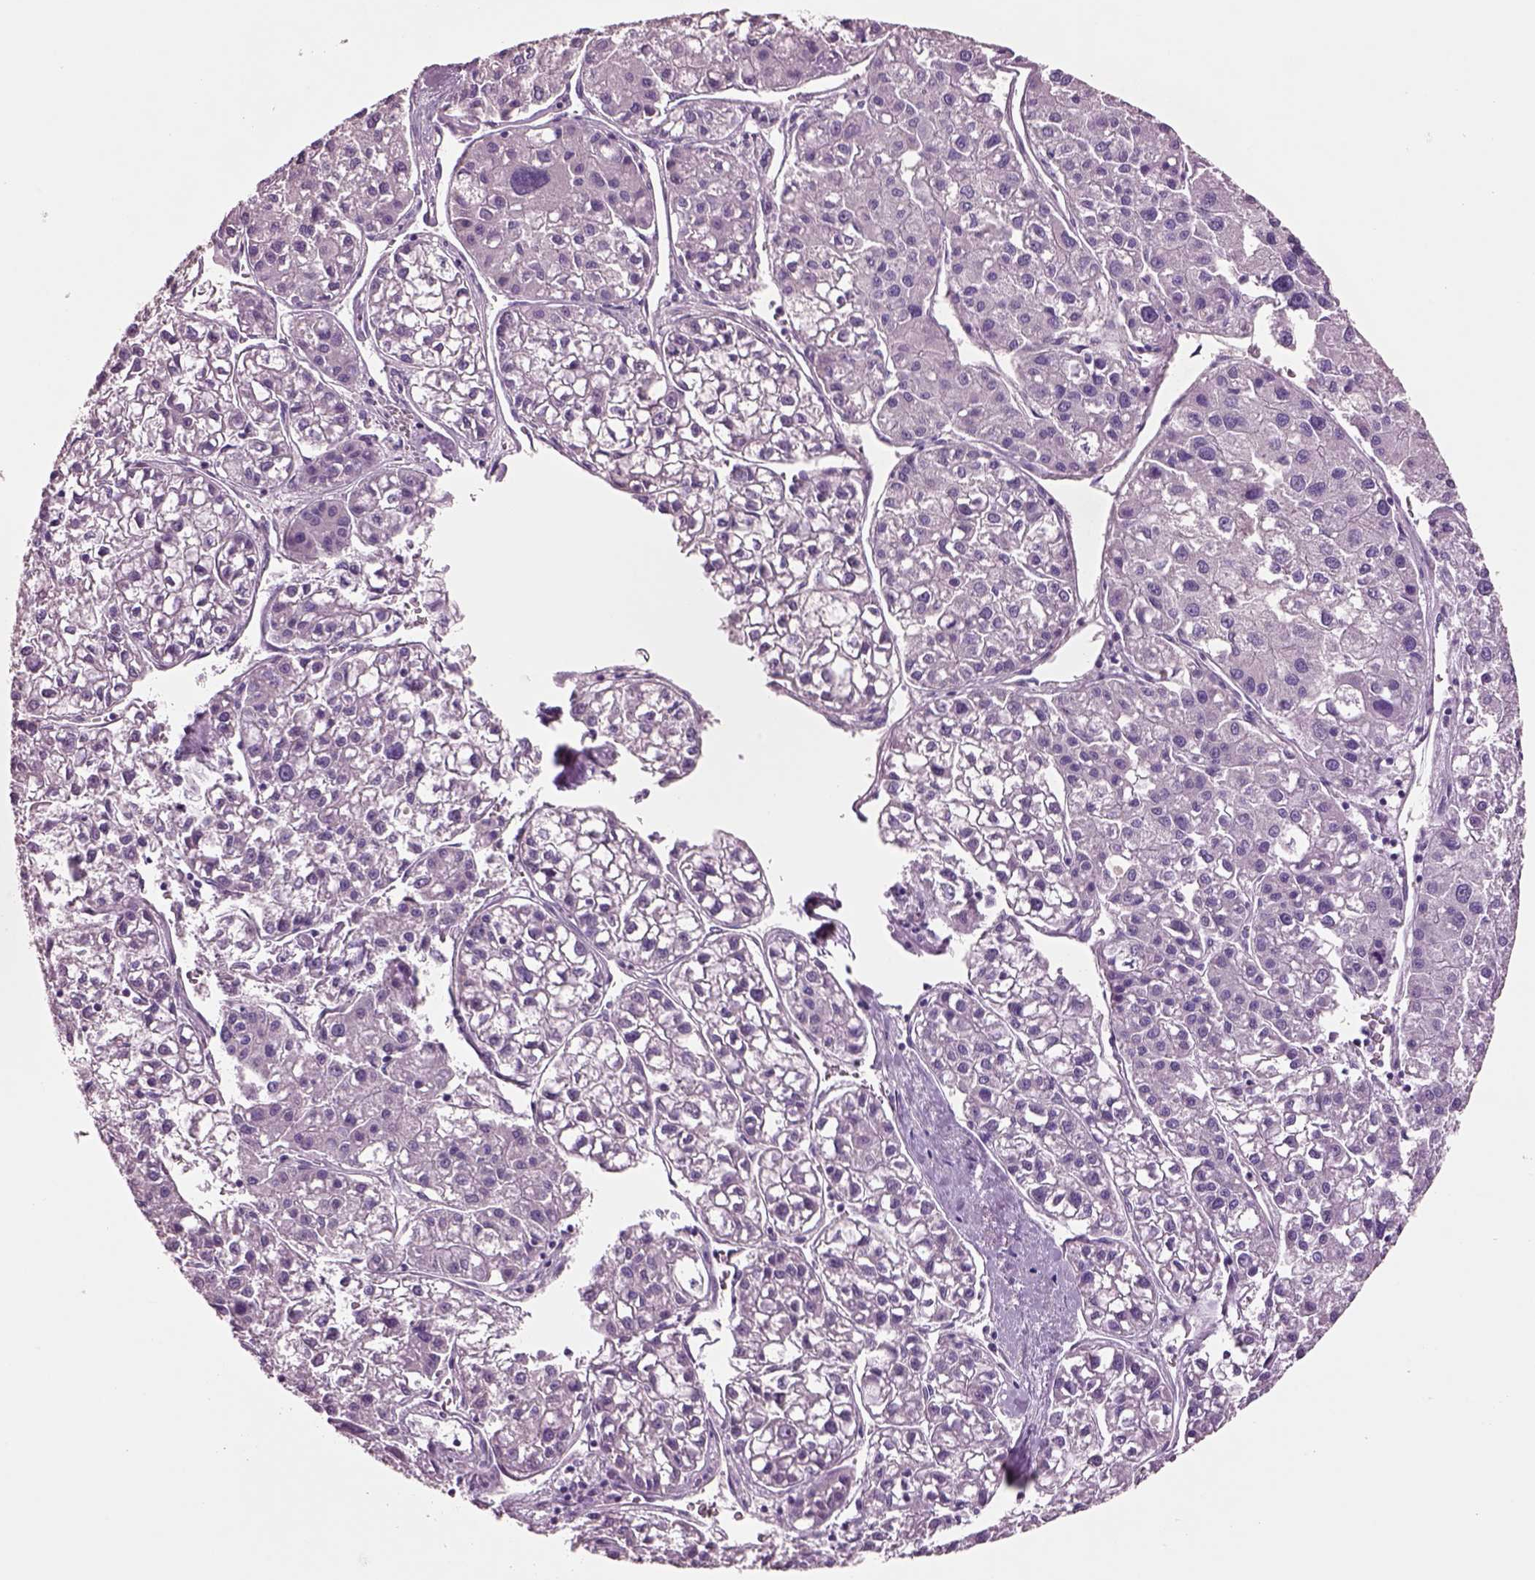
{"staining": {"intensity": "negative", "quantity": "none", "location": "none"}, "tissue": "liver cancer", "cell_type": "Tumor cells", "image_type": "cancer", "snomed": [{"axis": "morphology", "description": "Carcinoma, Hepatocellular, NOS"}, {"axis": "topography", "description": "Liver"}], "caption": "Immunohistochemistry image of hepatocellular carcinoma (liver) stained for a protein (brown), which shows no positivity in tumor cells.", "gene": "PLPP7", "patient": {"sex": "male", "age": 73}}